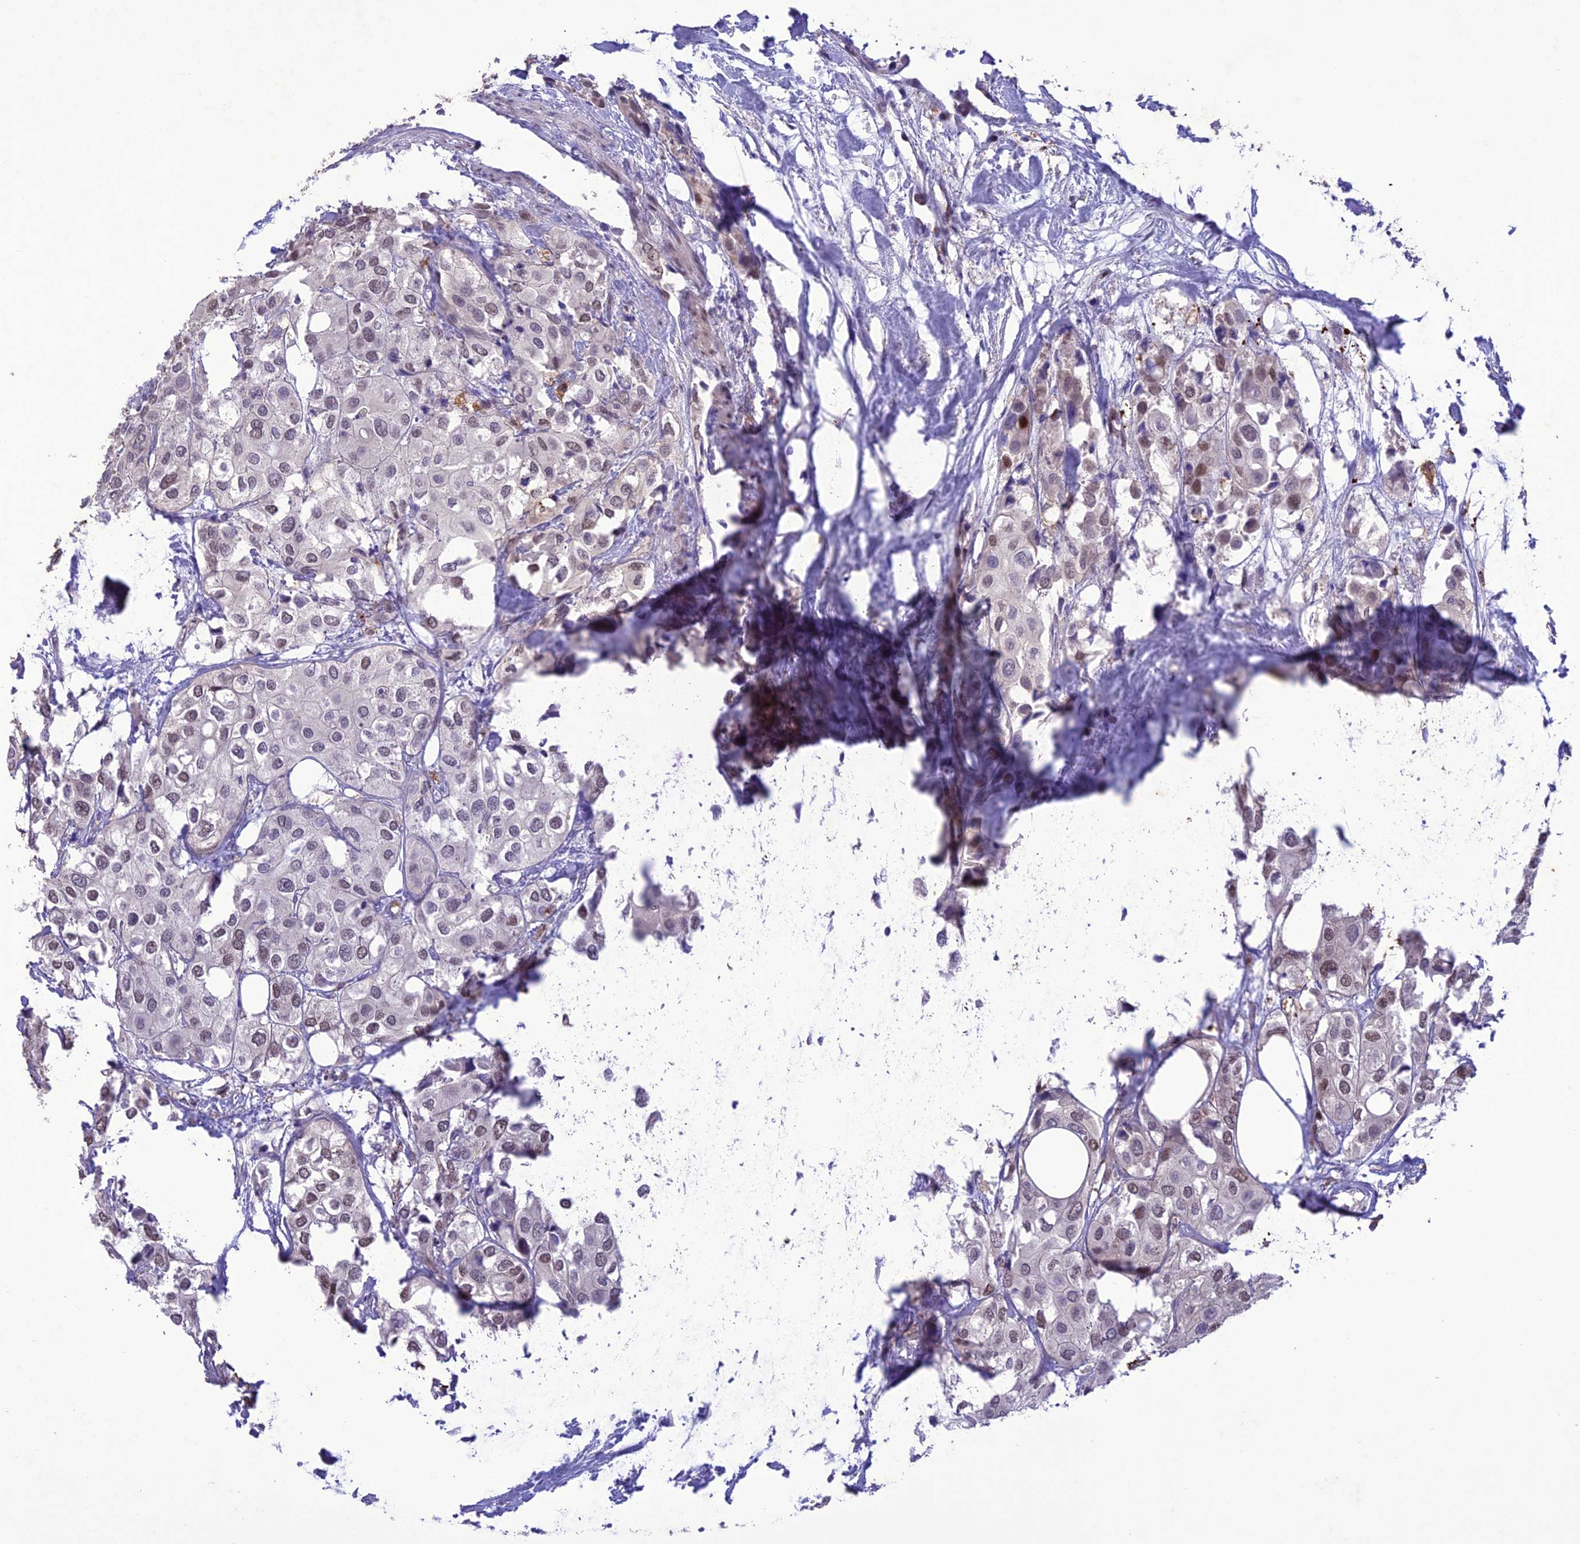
{"staining": {"intensity": "moderate", "quantity": "<25%", "location": "nuclear"}, "tissue": "urothelial cancer", "cell_type": "Tumor cells", "image_type": "cancer", "snomed": [{"axis": "morphology", "description": "Urothelial carcinoma, High grade"}, {"axis": "topography", "description": "Urinary bladder"}], "caption": "Immunohistochemical staining of human high-grade urothelial carcinoma exhibits low levels of moderate nuclear protein expression in about <25% of tumor cells.", "gene": "ANKRD52", "patient": {"sex": "male", "age": 64}}